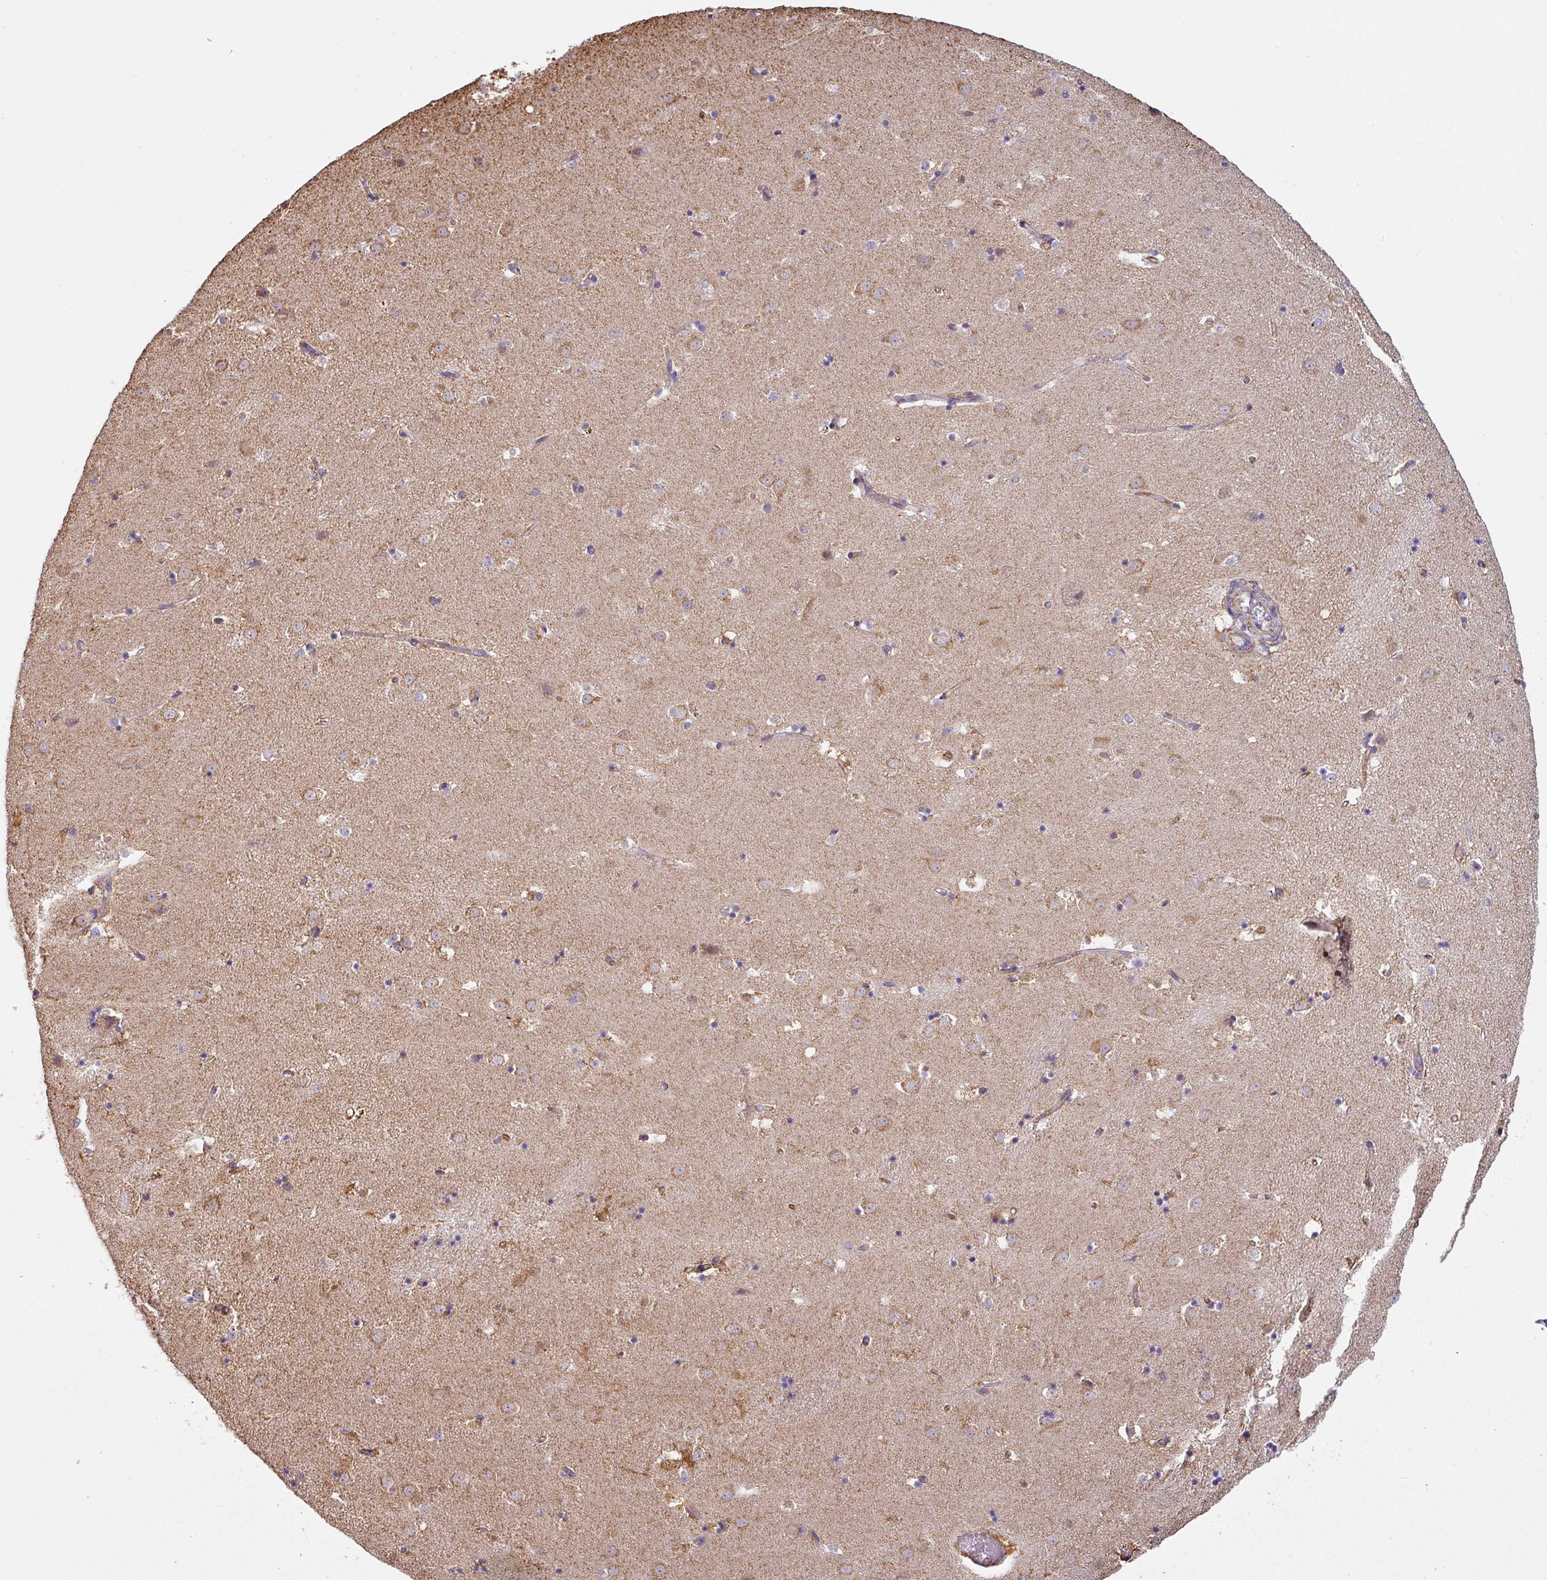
{"staining": {"intensity": "negative", "quantity": "none", "location": "none"}, "tissue": "caudate", "cell_type": "Glial cells", "image_type": "normal", "snomed": [{"axis": "morphology", "description": "Normal tissue, NOS"}, {"axis": "topography", "description": "Lateral ventricle wall"}], "caption": "Caudate was stained to show a protein in brown. There is no significant positivity in glial cells. (Stains: DAB (3,3'-diaminobenzidine) immunohistochemistry with hematoxylin counter stain, Microscopy: brightfield microscopy at high magnification).", "gene": "ZNF280C", "patient": {"sex": "male", "age": 58}}